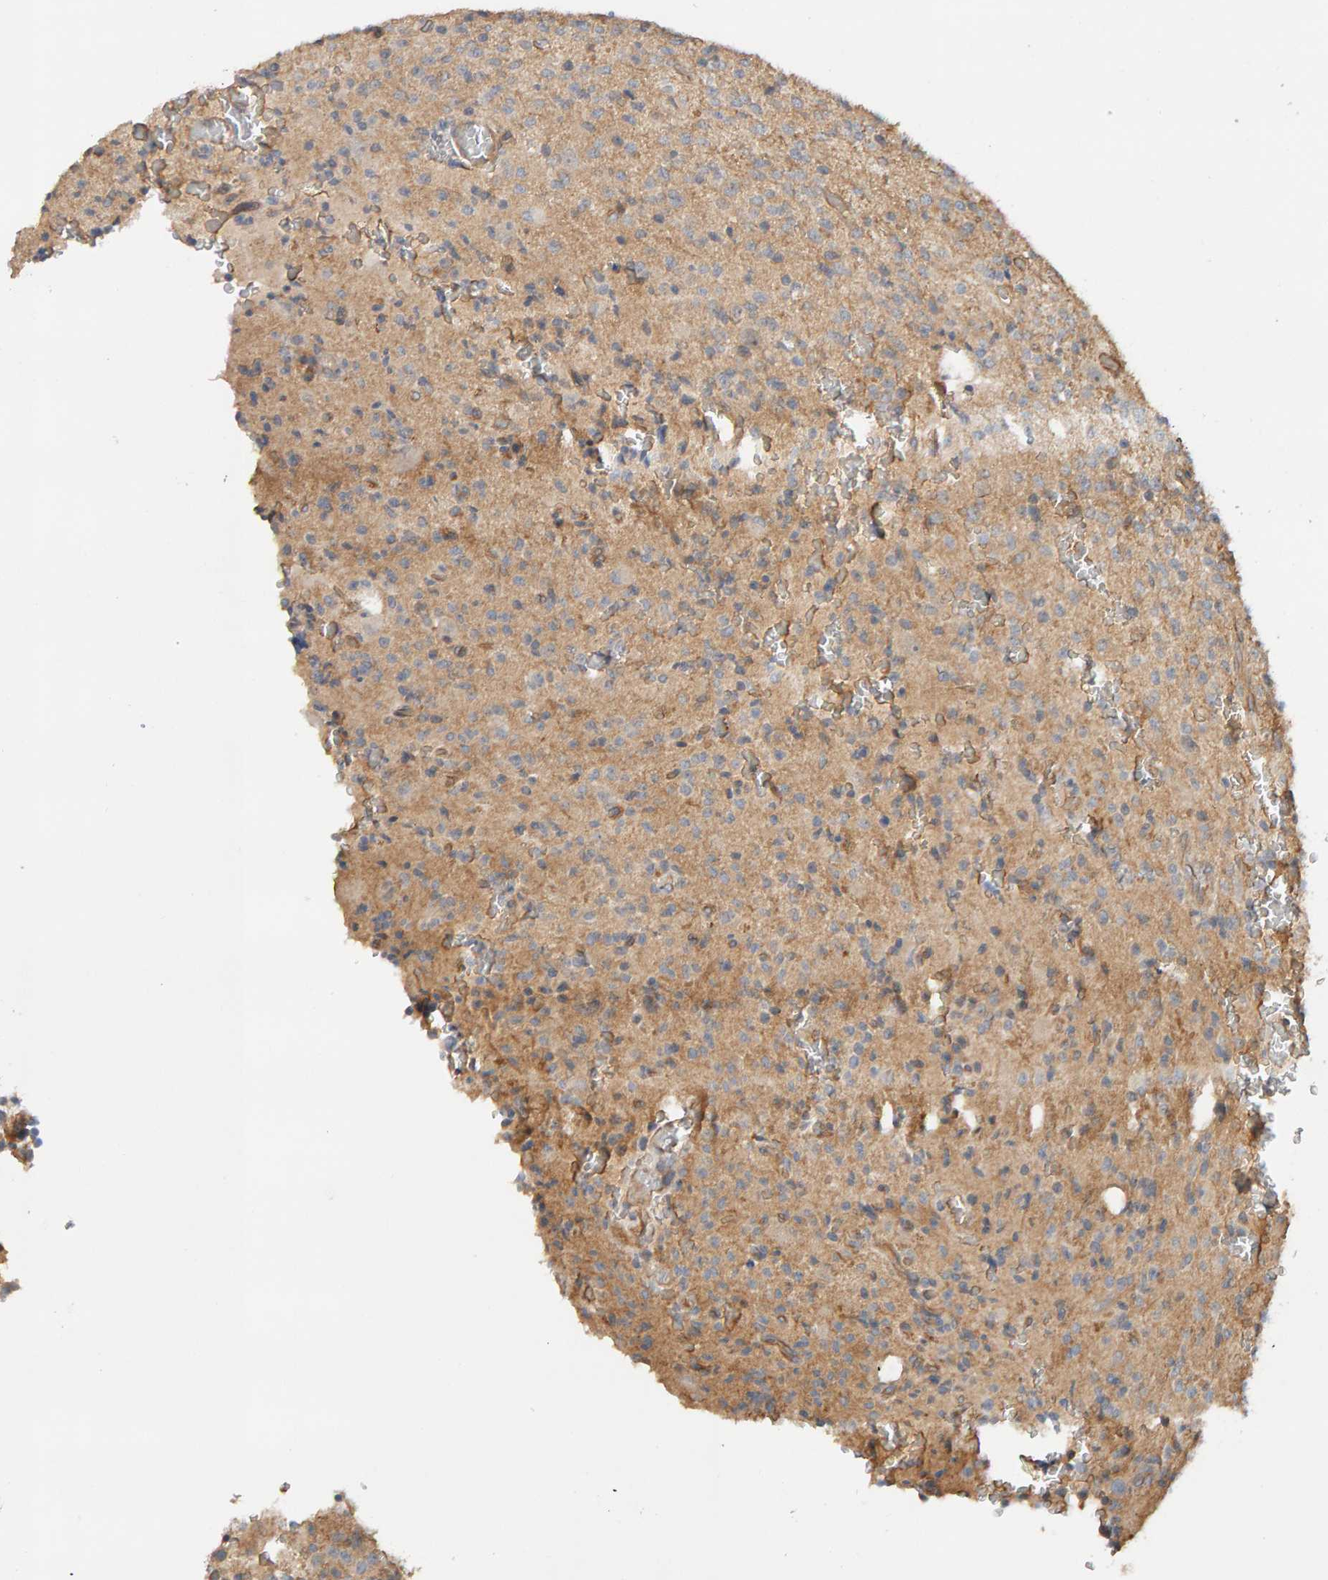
{"staining": {"intensity": "negative", "quantity": "none", "location": "none"}, "tissue": "glioma", "cell_type": "Tumor cells", "image_type": "cancer", "snomed": [{"axis": "morphology", "description": "Glioma, malignant, High grade"}, {"axis": "topography", "description": "Brain"}], "caption": "The photomicrograph shows no staining of tumor cells in glioma. (DAB (3,3'-diaminobenzidine) IHC, high magnification).", "gene": "PPP1R16A", "patient": {"sex": "male", "age": 34}}